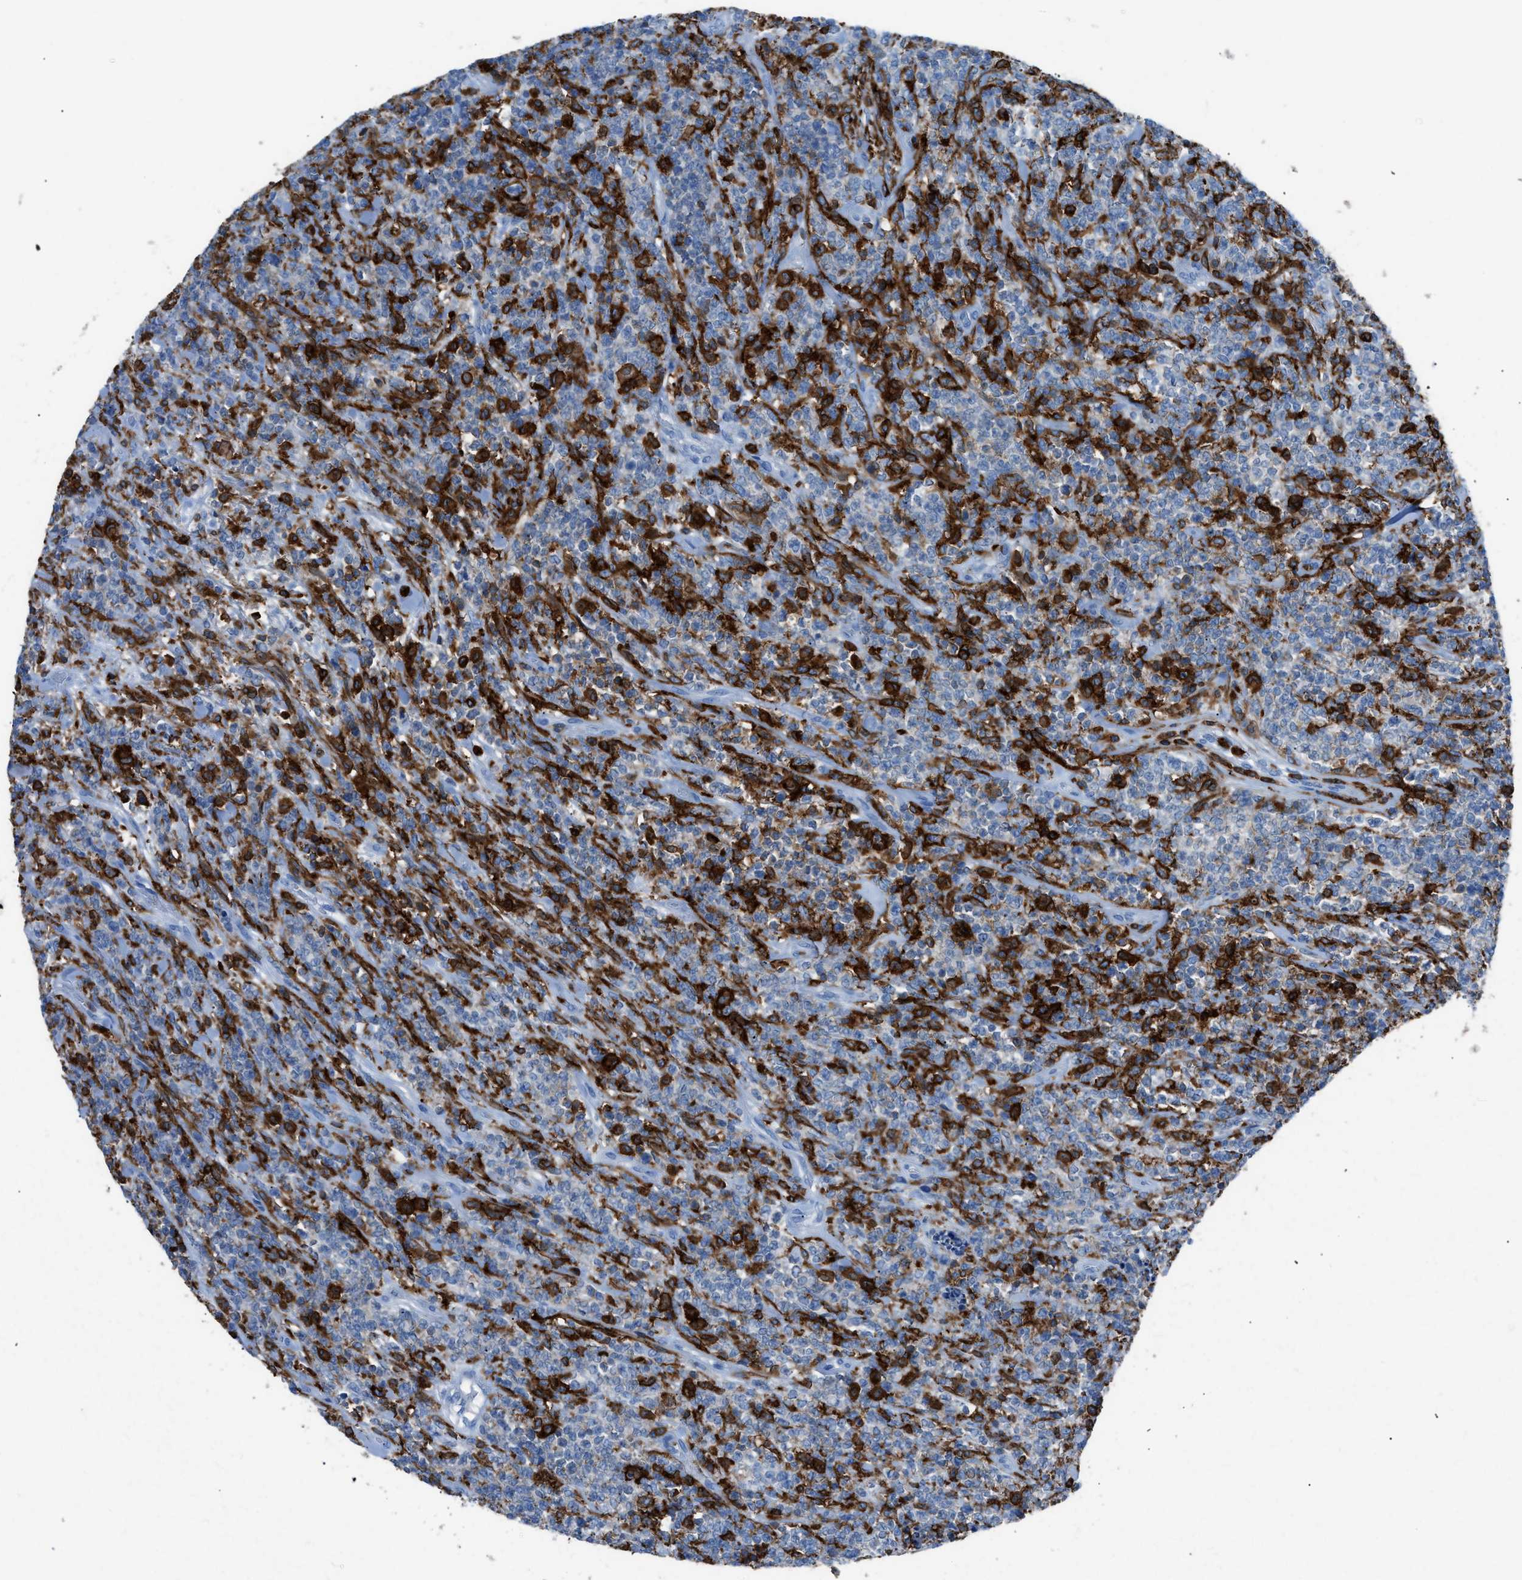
{"staining": {"intensity": "negative", "quantity": "none", "location": "none"}, "tissue": "lymphoma", "cell_type": "Tumor cells", "image_type": "cancer", "snomed": [{"axis": "morphology", "description": "Malignant lymphoma, non-Hodgkin's type, High grade"}, {"axis": "topography", "description": "Soft tissue"}], "caption": "The micrograph displays no staining of tumor cells in lymphoma.", "gene": "ITGB2", "patient": {"sex": "male", "age": 18}}